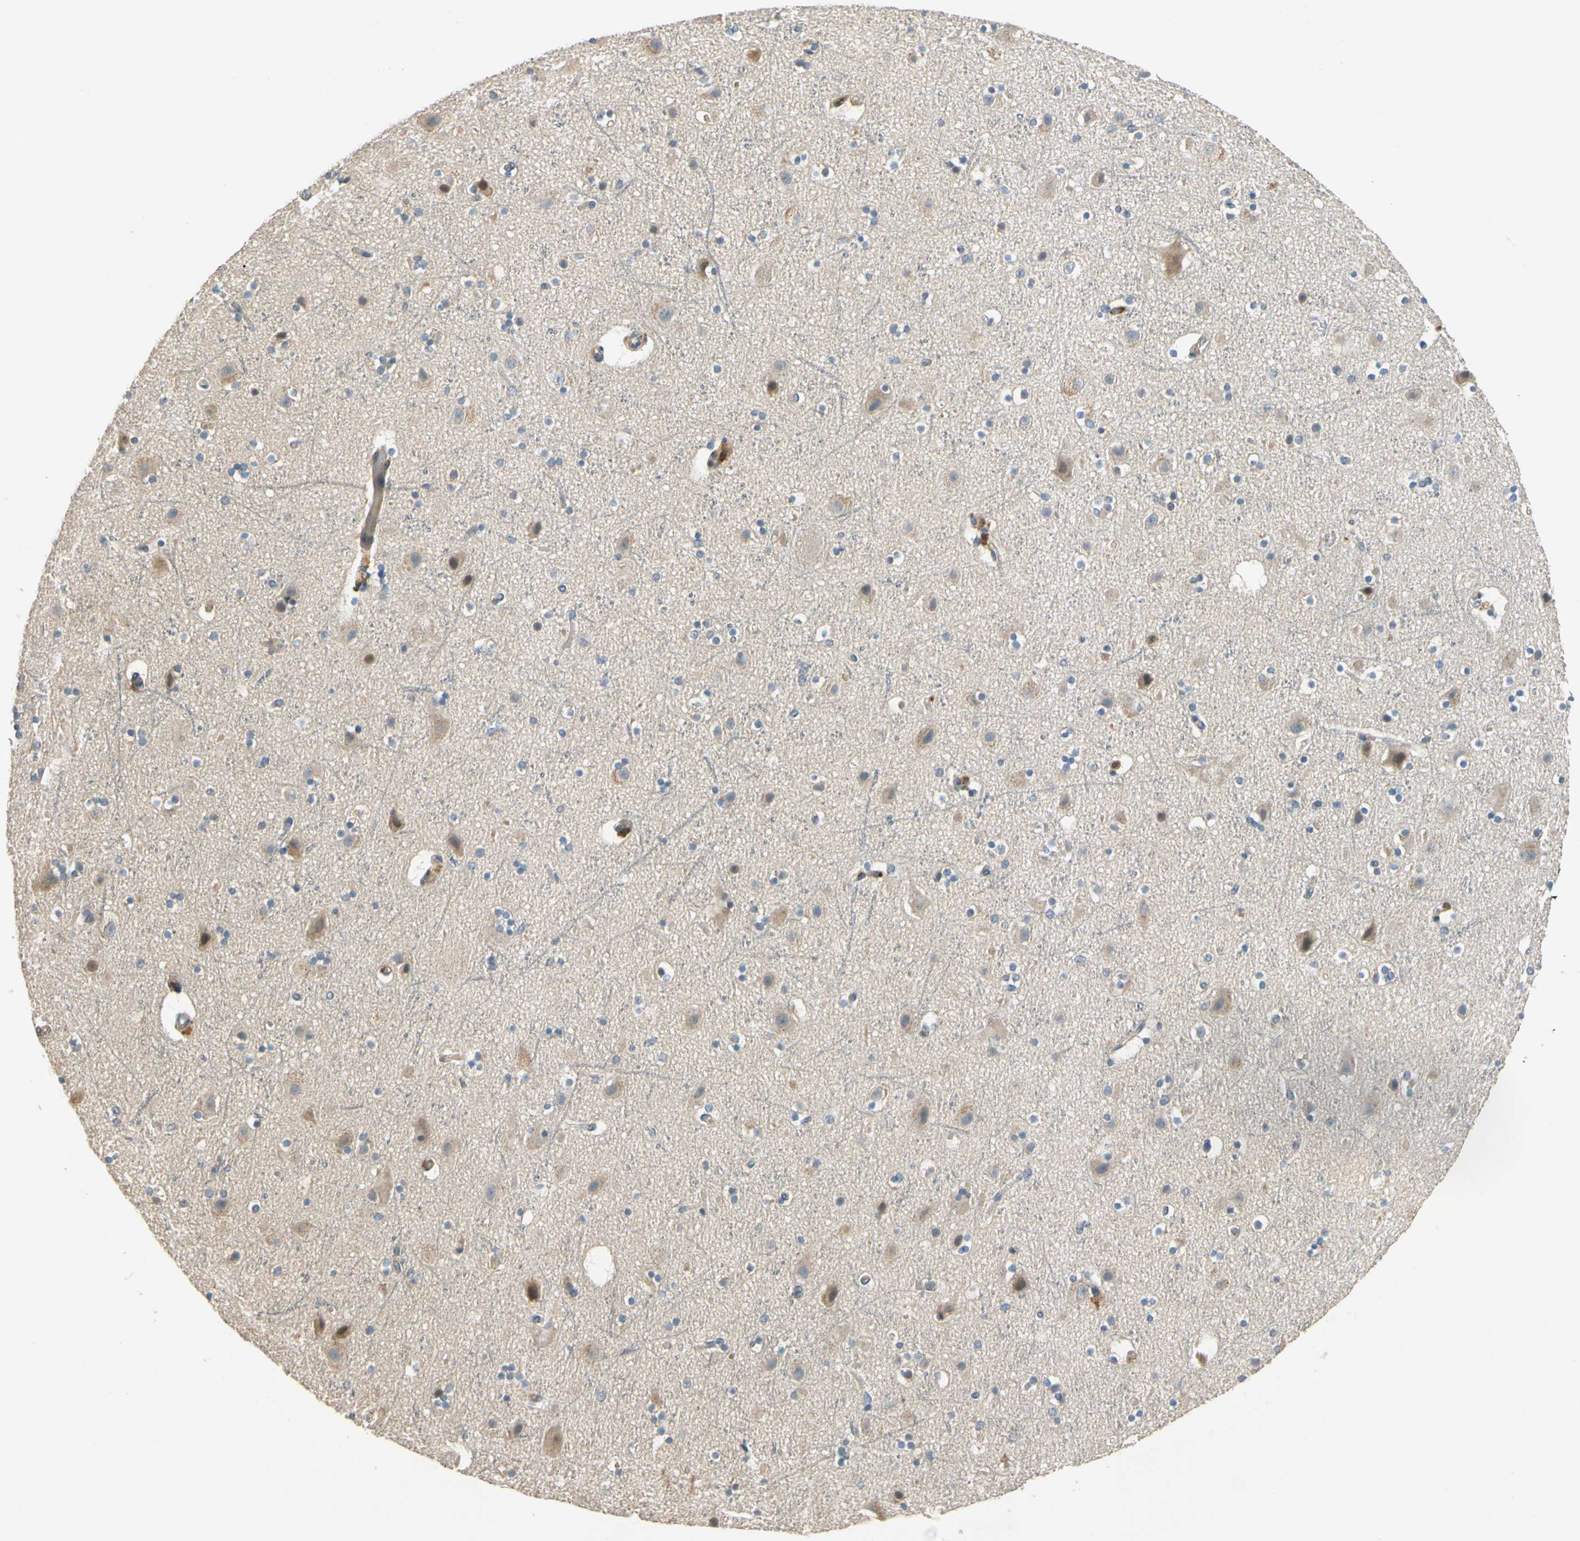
{"staining": {"intensity": "weak", "quantity": "25%-75%", "location": "cytoplasmic/membranous"}, "tissue": "cerebral cortex", "cell_type": "Endothelial cells", "image_type": "normal", "snomed": [{"axis": "morphology", "description": "Normal tissue, NOS"}, {"axis": "topography", "description": "Cerebral cortex"}], "caption": "IHC of benign cerebral cortex reveals low levels of weak cytoplasmic/membranous positivity in about 25%-75% of endothelial cells.", "gene": "SIGLEC5", "patient": {"sex": "male", "age": 45}}